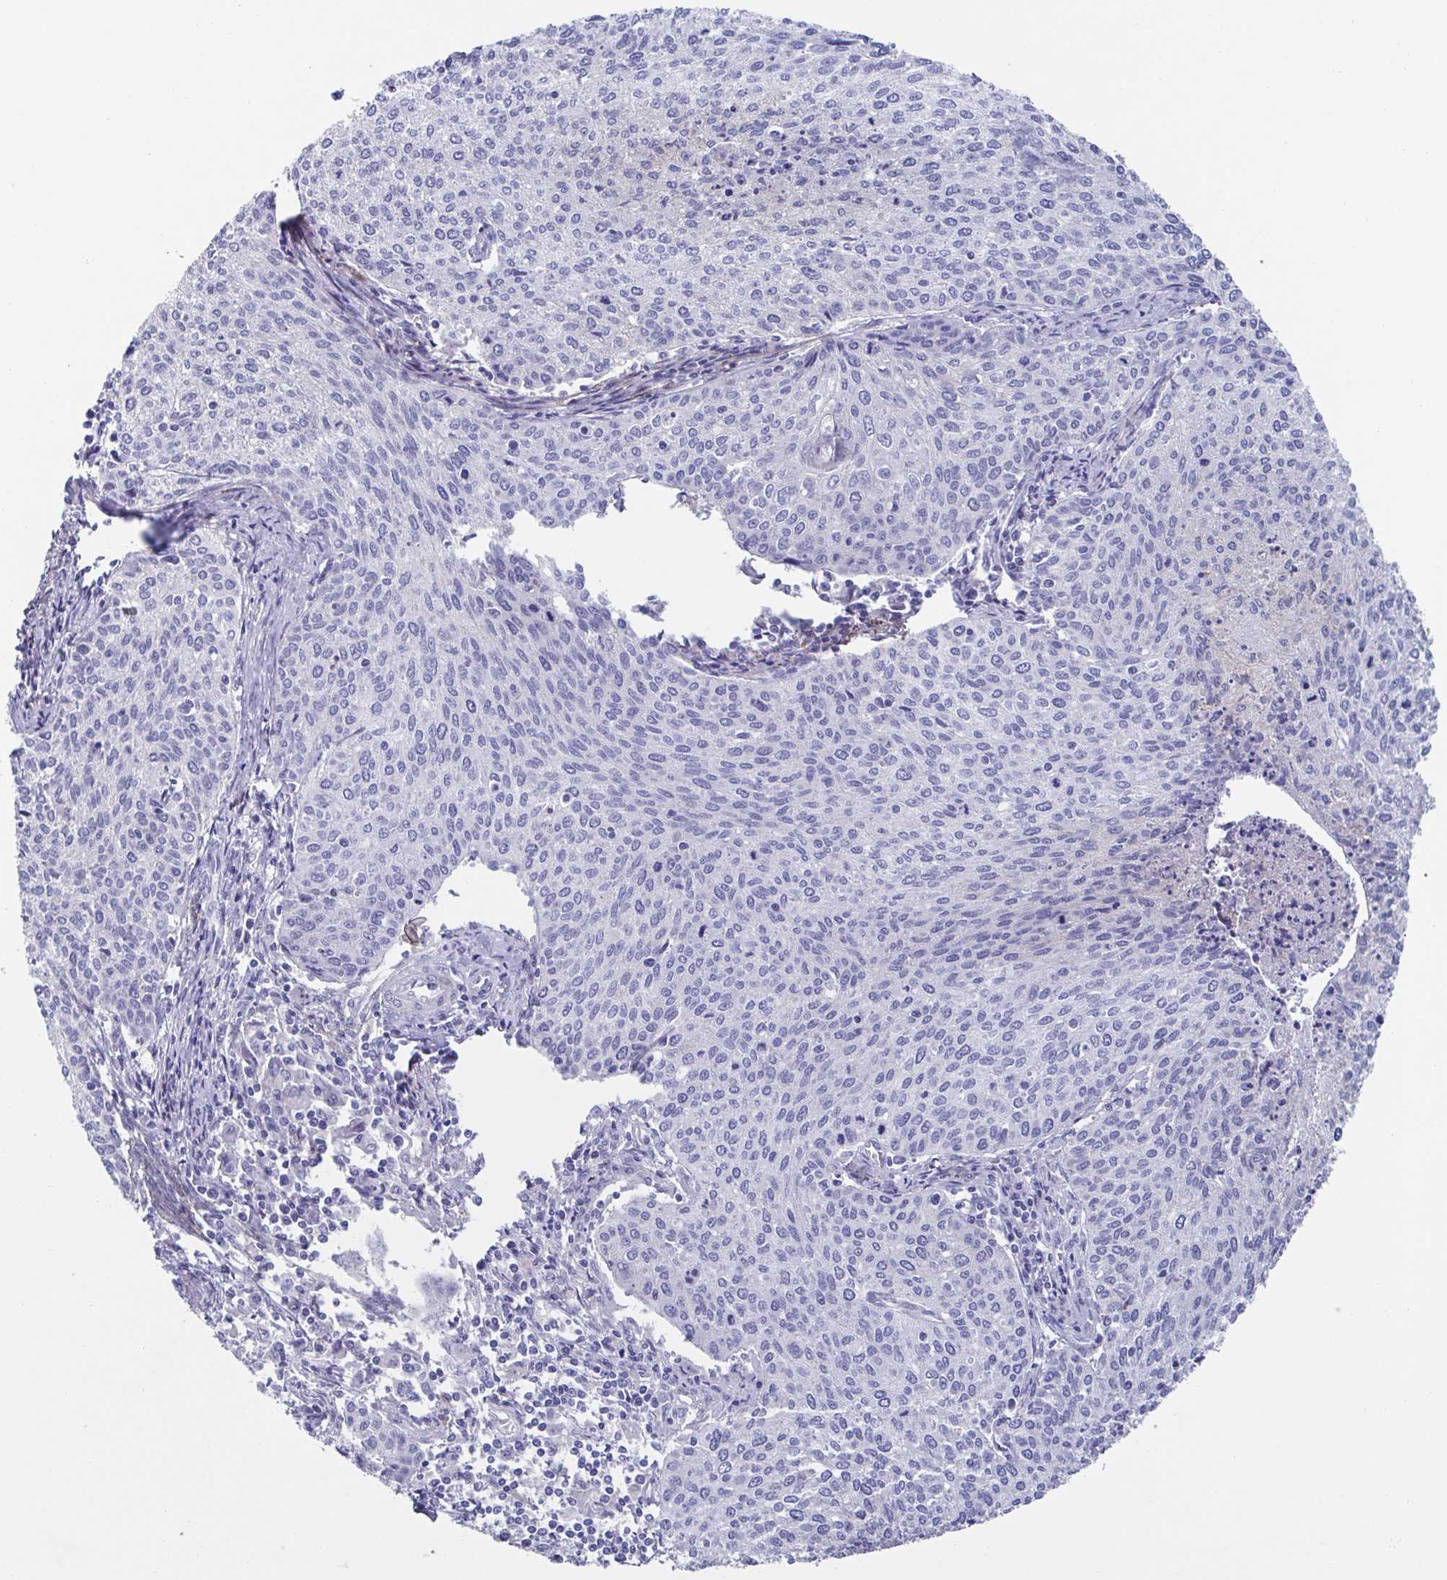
{"staining": {"intensity": "negative", "quantity": "none", "location": "none"}, "tissue": "cervical cancer", "cell_type": "Tumor cells", "image_type": "cancer", "snomed": [{"axis": "morphology", "description": "Squamous cell carcinoma, NOS"}, {"axis": "topography", "description": "Cervix"}], "caption": "DAB (3,3'-diaminobenzidine) immunohistochemical staining of squamous cell carcinoma (cervical) demonstrates no significant staining in tumor cells.", "gene": "CDH2", "patient": {"sex": "female", "age": 38}}